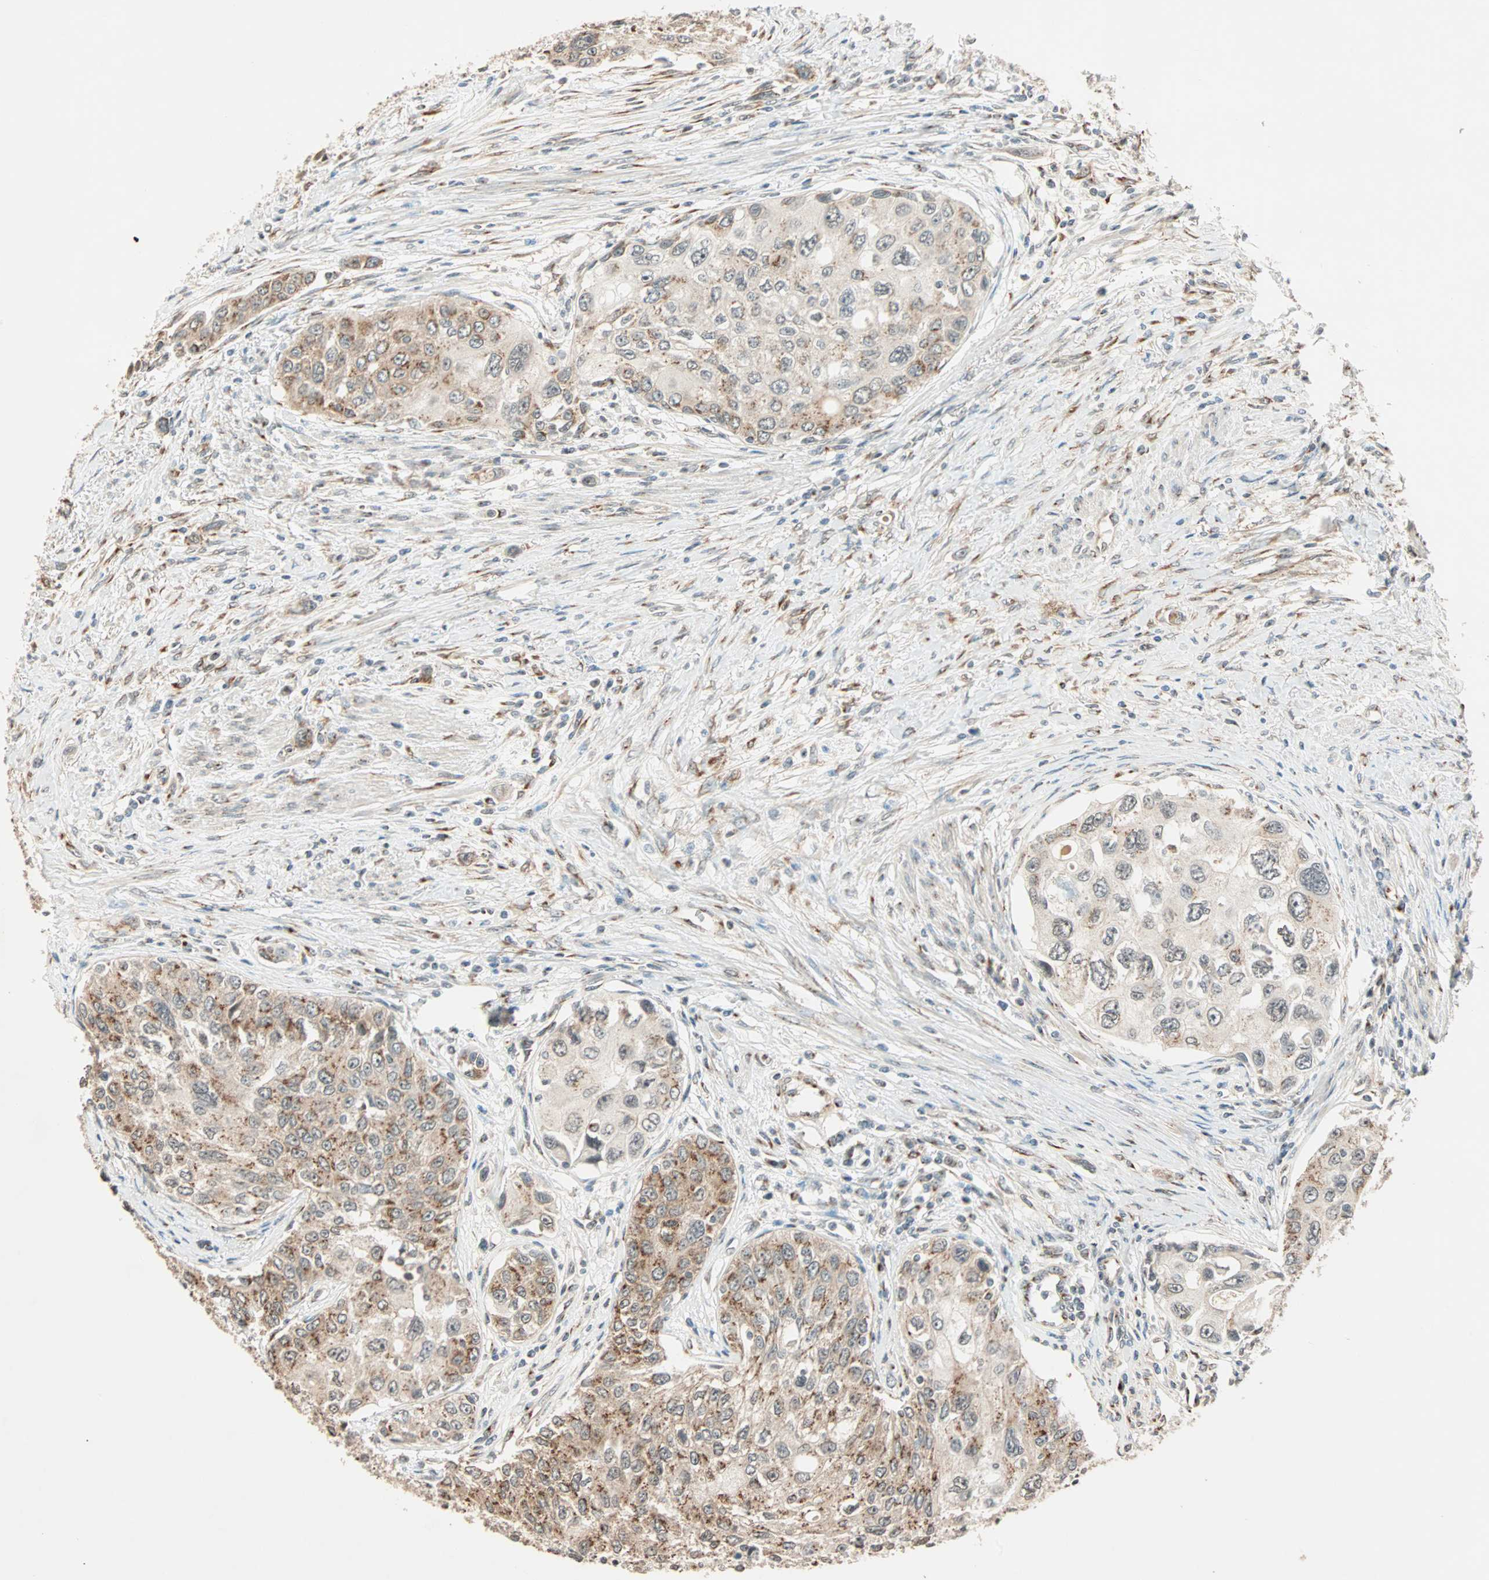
{"staining": {"intensity": "weak", "quantity": "25%-75%", "location": "cytoplasmic/membranous"}, "tissue": "urothelial cancer", "cell_type": "Tumor cells", "image_type": "cancer", "snomed": [{"axis": "morphology", "description": "Urothelial carcinoma, High grade"}, {"axis": "topography", "description": "Urinary bladder"}], "caption": "This is an image of immunohistochemistry (IHC) staining of urothelial carcinoma (high-grade), which shows weak expression in the cytoplasmic/membranous of tumor cells.", "gene": "PRDM2", "patient": {"sex": "female", "age": 56}}